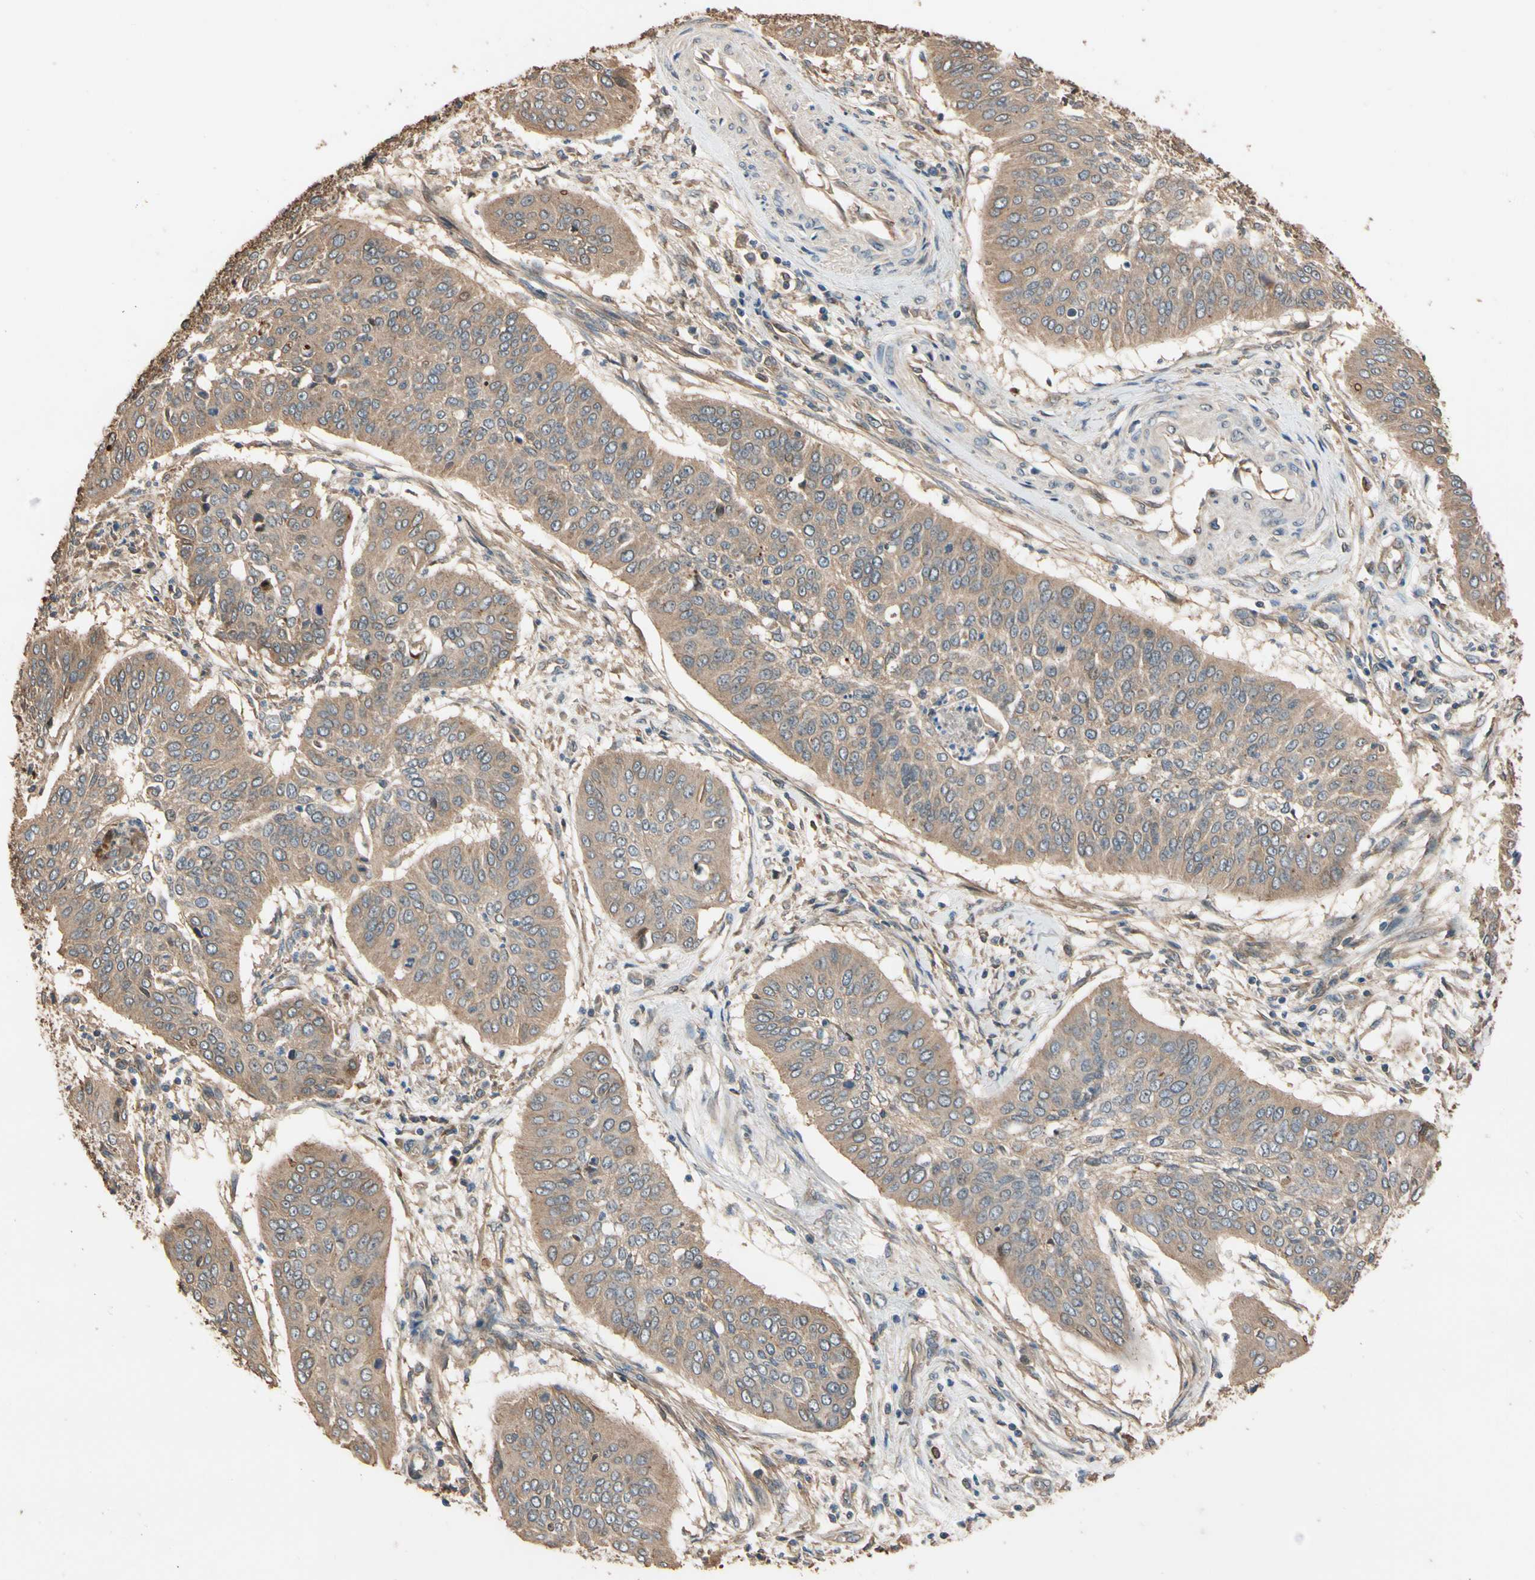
{"staining": {"intensity": "moderate", "quantity": ">75%", "location": "cytoplasmic/membranous"}, "tissue": "cervical cancer", "cell_type": "Tumor cells", "image_type": "cancer", "snomed": [{"axis": "morphology", "description": "Normal tissue, NOS"}, {"axis": "morphology", "description": "Squamous cell carcinoma, NOS"}, {"axis": "topography", "description": "Cervix"}], "caption": "Immunohistochemistry image of neoplastic tissue: human cervical cancer stained using IHC displays medium levels of moderate protein expression localized specifically in the cytoplasmic/membranous of tumor cells, appearing as a cytoplasmic/membranous brown color.", "gene": "MGRN1", "patient": {"sex": "female", "age": 39}}